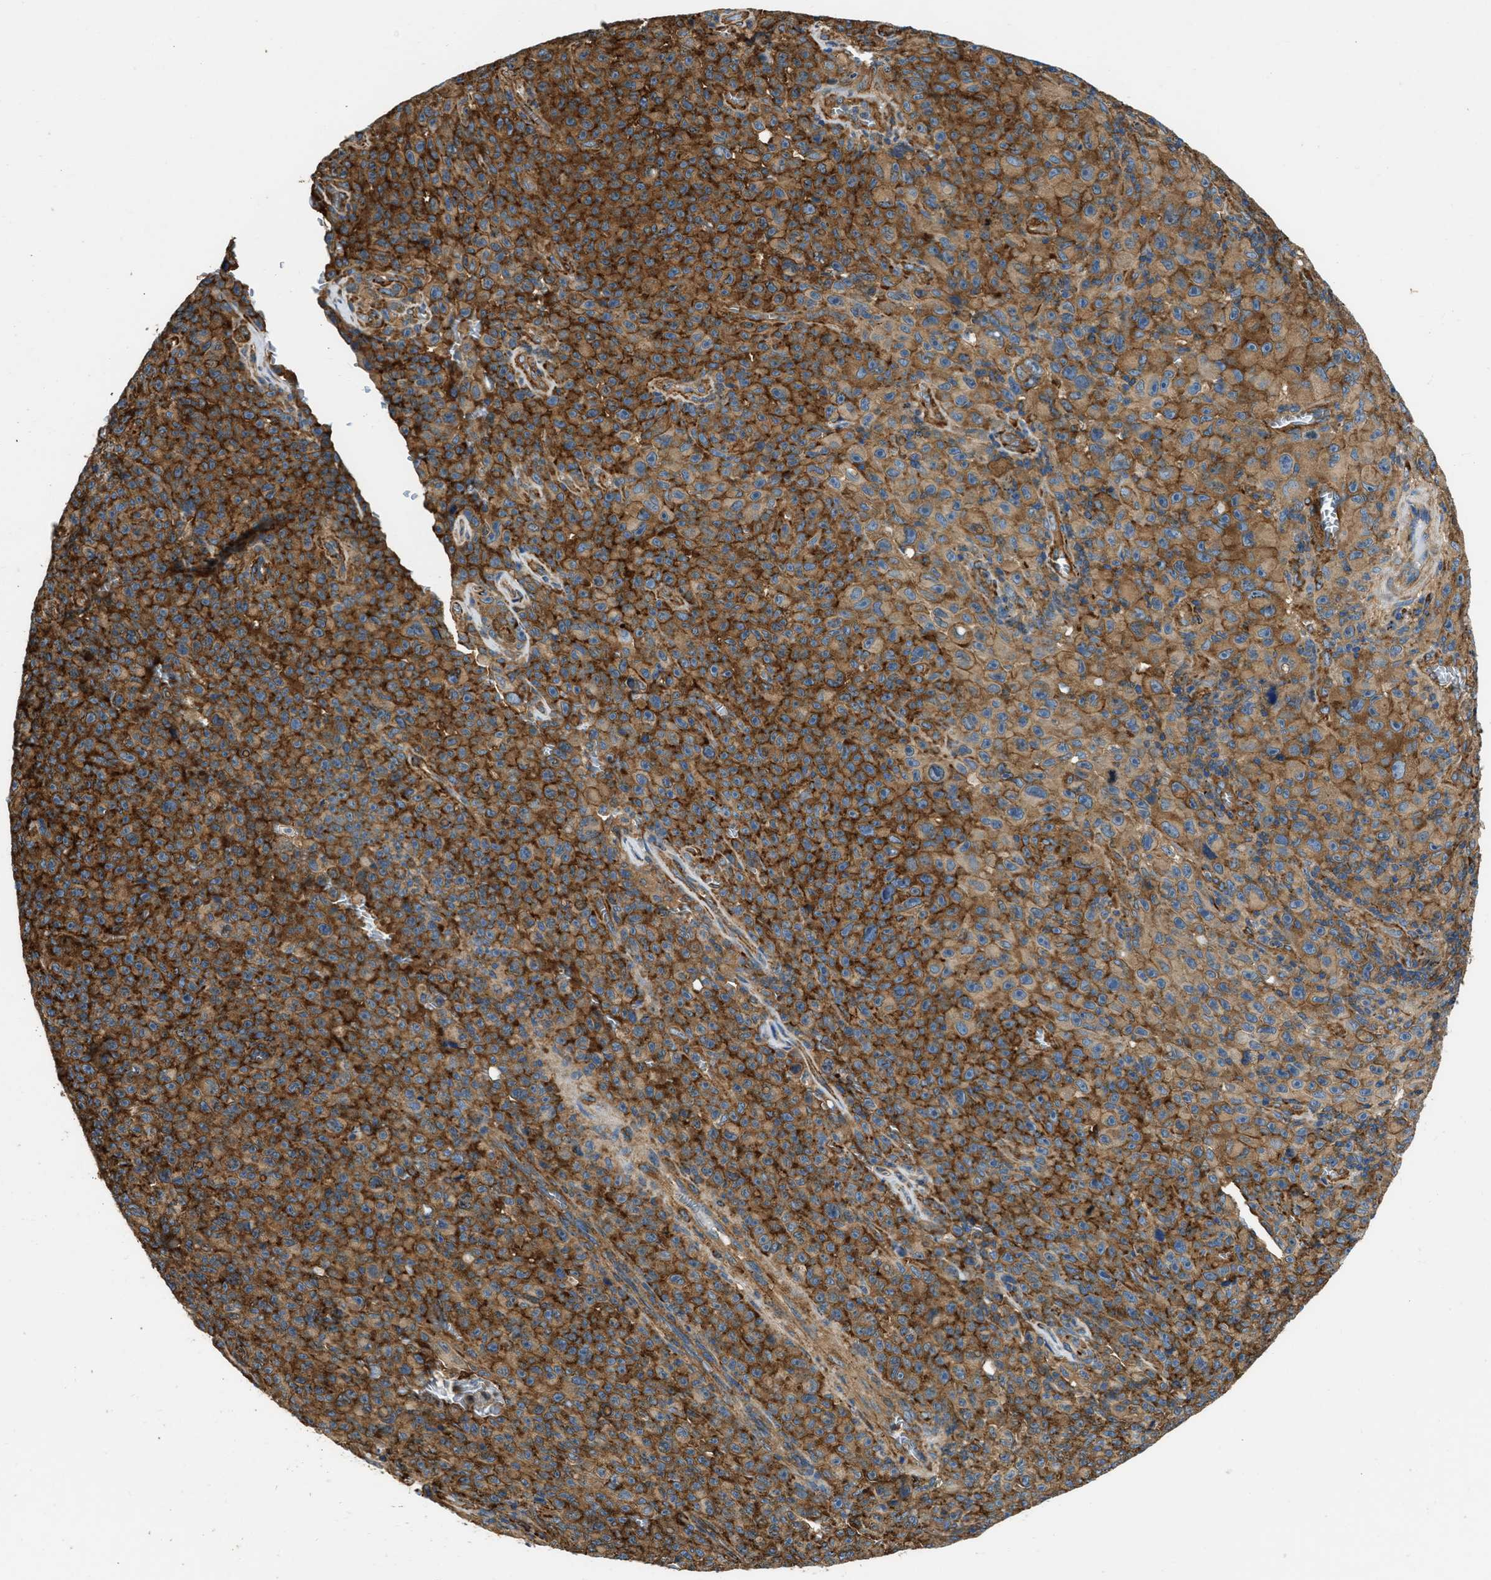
{"staining": {"intensity": "strong", "quantity": ">75%", "location": "cytoplasmic/membranous"}, "tissue": "melanoma", "cell_type": "Tumor cells", "image_type": "cancer", "snomed": [{"axis": "morphology", "description": "Malignant melanoma, NOS"}, {"axis": "topography", "description": "Skin"}], "caption": "Strong cytoplasmic/membranous expression is seen in approximately >75% of tumor cells in melanoma.", "gene": "SEPTIN2", "patient": {"sex": "female", "age": 82}}